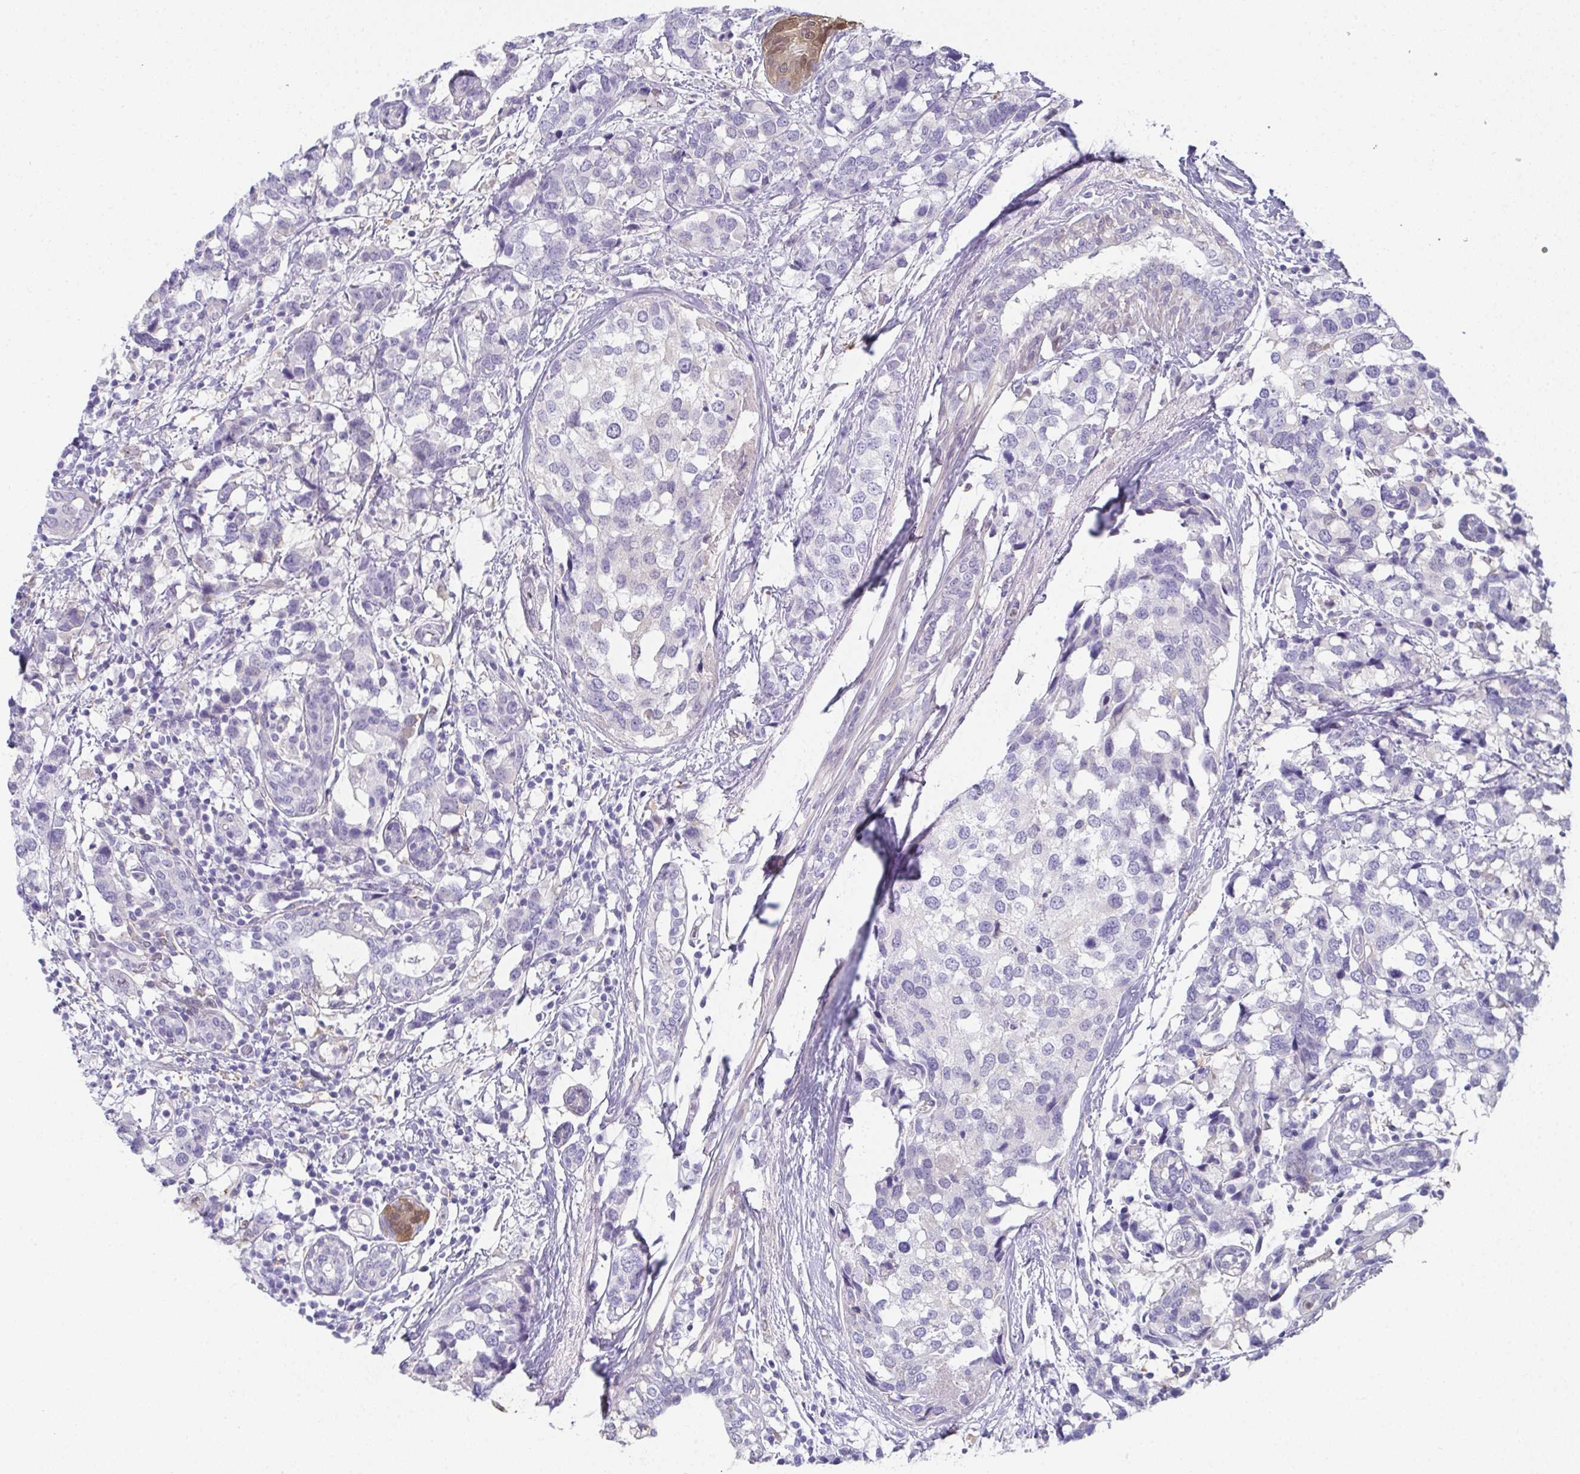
{"staining": {"intensity": "negative", "quantity": "none", "location": "none"}, "tissue": "breast cancer", "cell_type": "Tumor cells", "image_type": "cancer", "snomed": [{"axis": "morphology", "description": "Lobular carcinoma"}, {"axis": "topography", "description": "Breast"}], "caption": "Lobular carcinoma (breast) was stained to show a protein in brown. There is no significant expression in tumor cells.", "gene": "RBP1", "patient": {"sex": "female", "age": 59}}